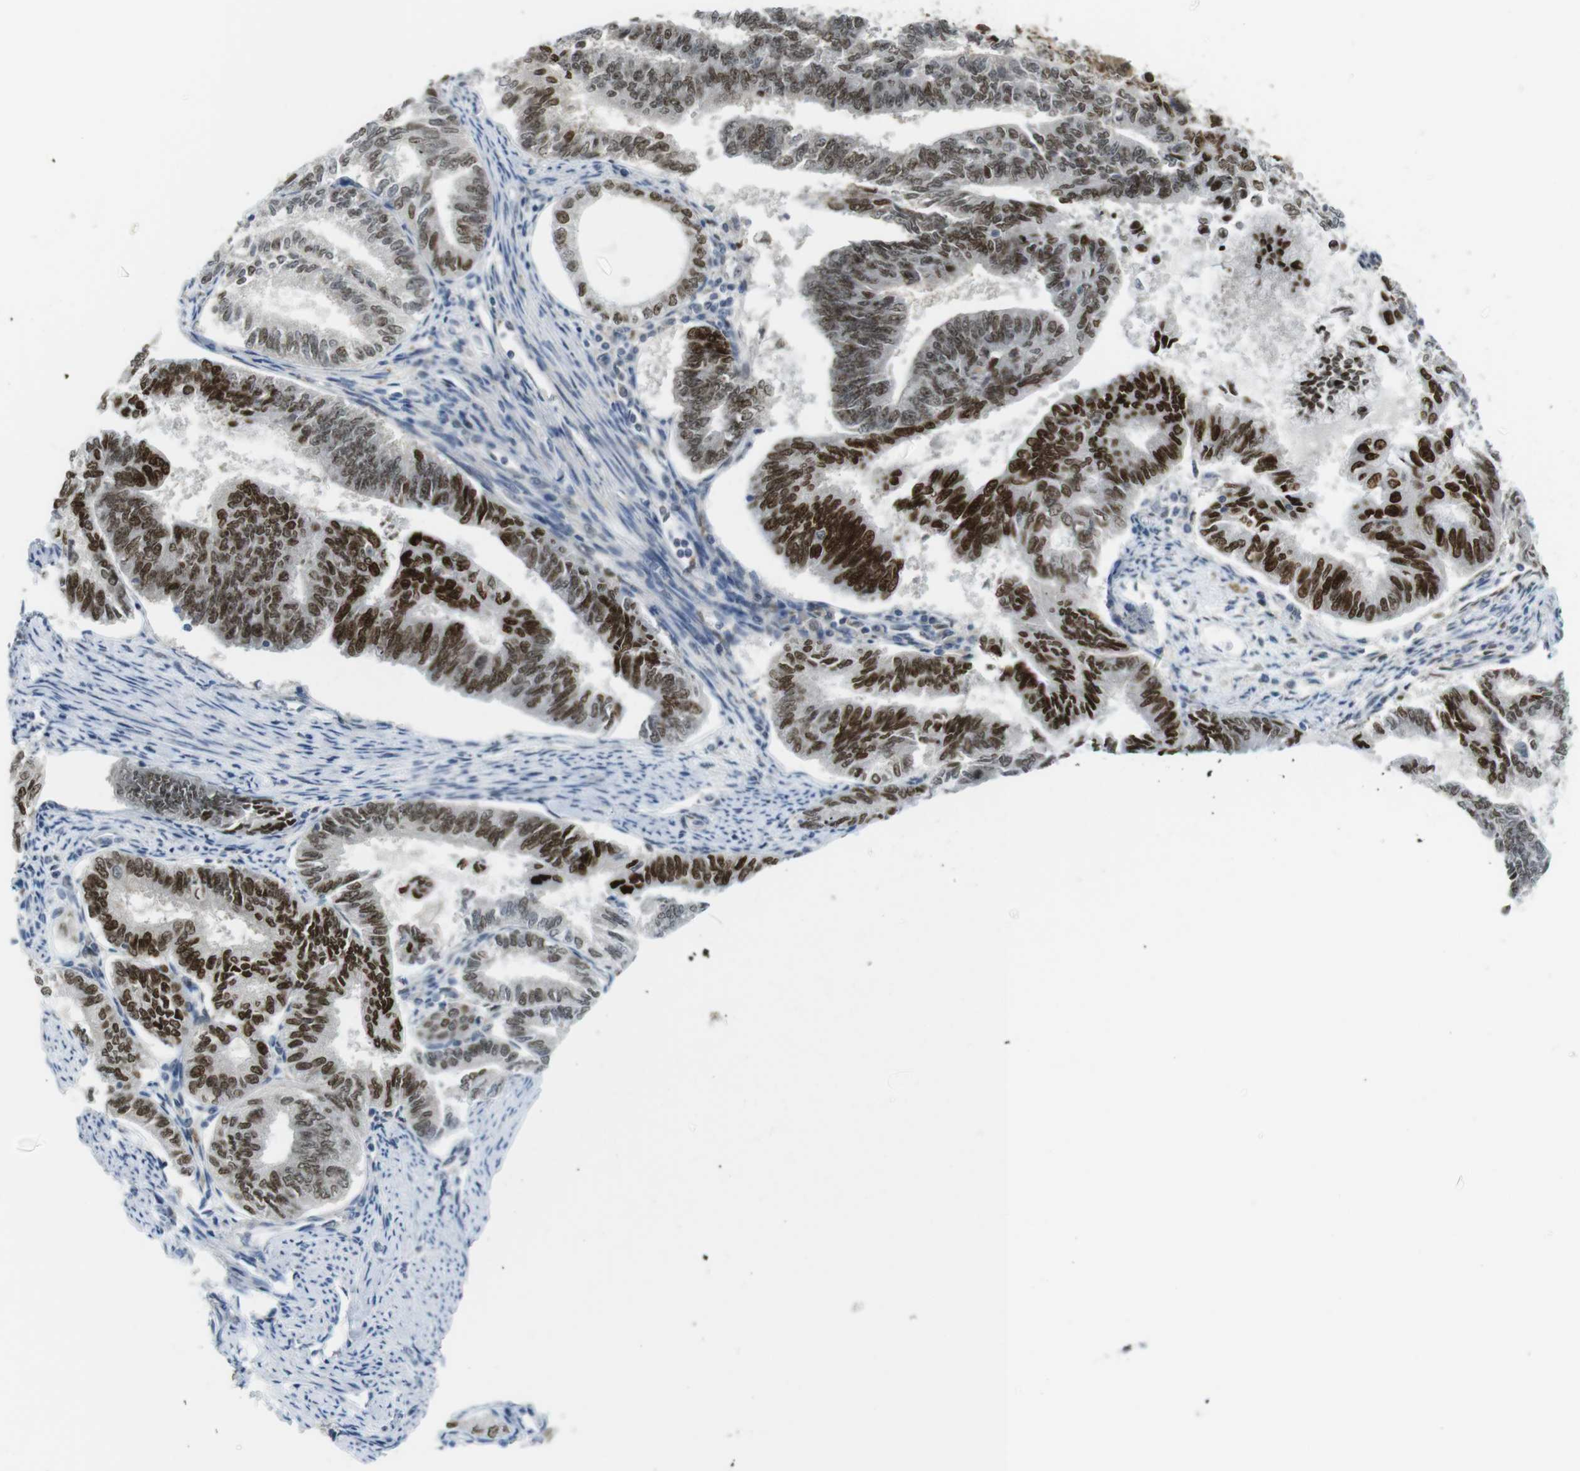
{"staining": {"intensity": "strong", "quantity": "25%-75%", "location": "nuclear"}, "tissue": "endometrial cancer", "cell_type": "Tumor cells", "image_type": "cancer", "snomed": [{"axis": "morphology", "description": "Adenocarcinoma, NOS"}, {"axis": "topography", "description": "Endometrium"}], "caption": "DAB (3,3'-diaminobenzidine) immunohistochemical staining of adenocarcinoma (endometrial) shows strong nuclear protein staining in about 25%-75% of tumor cells.", "gene": "RCC1", "patient": {"sex": "female", "age": 86}}